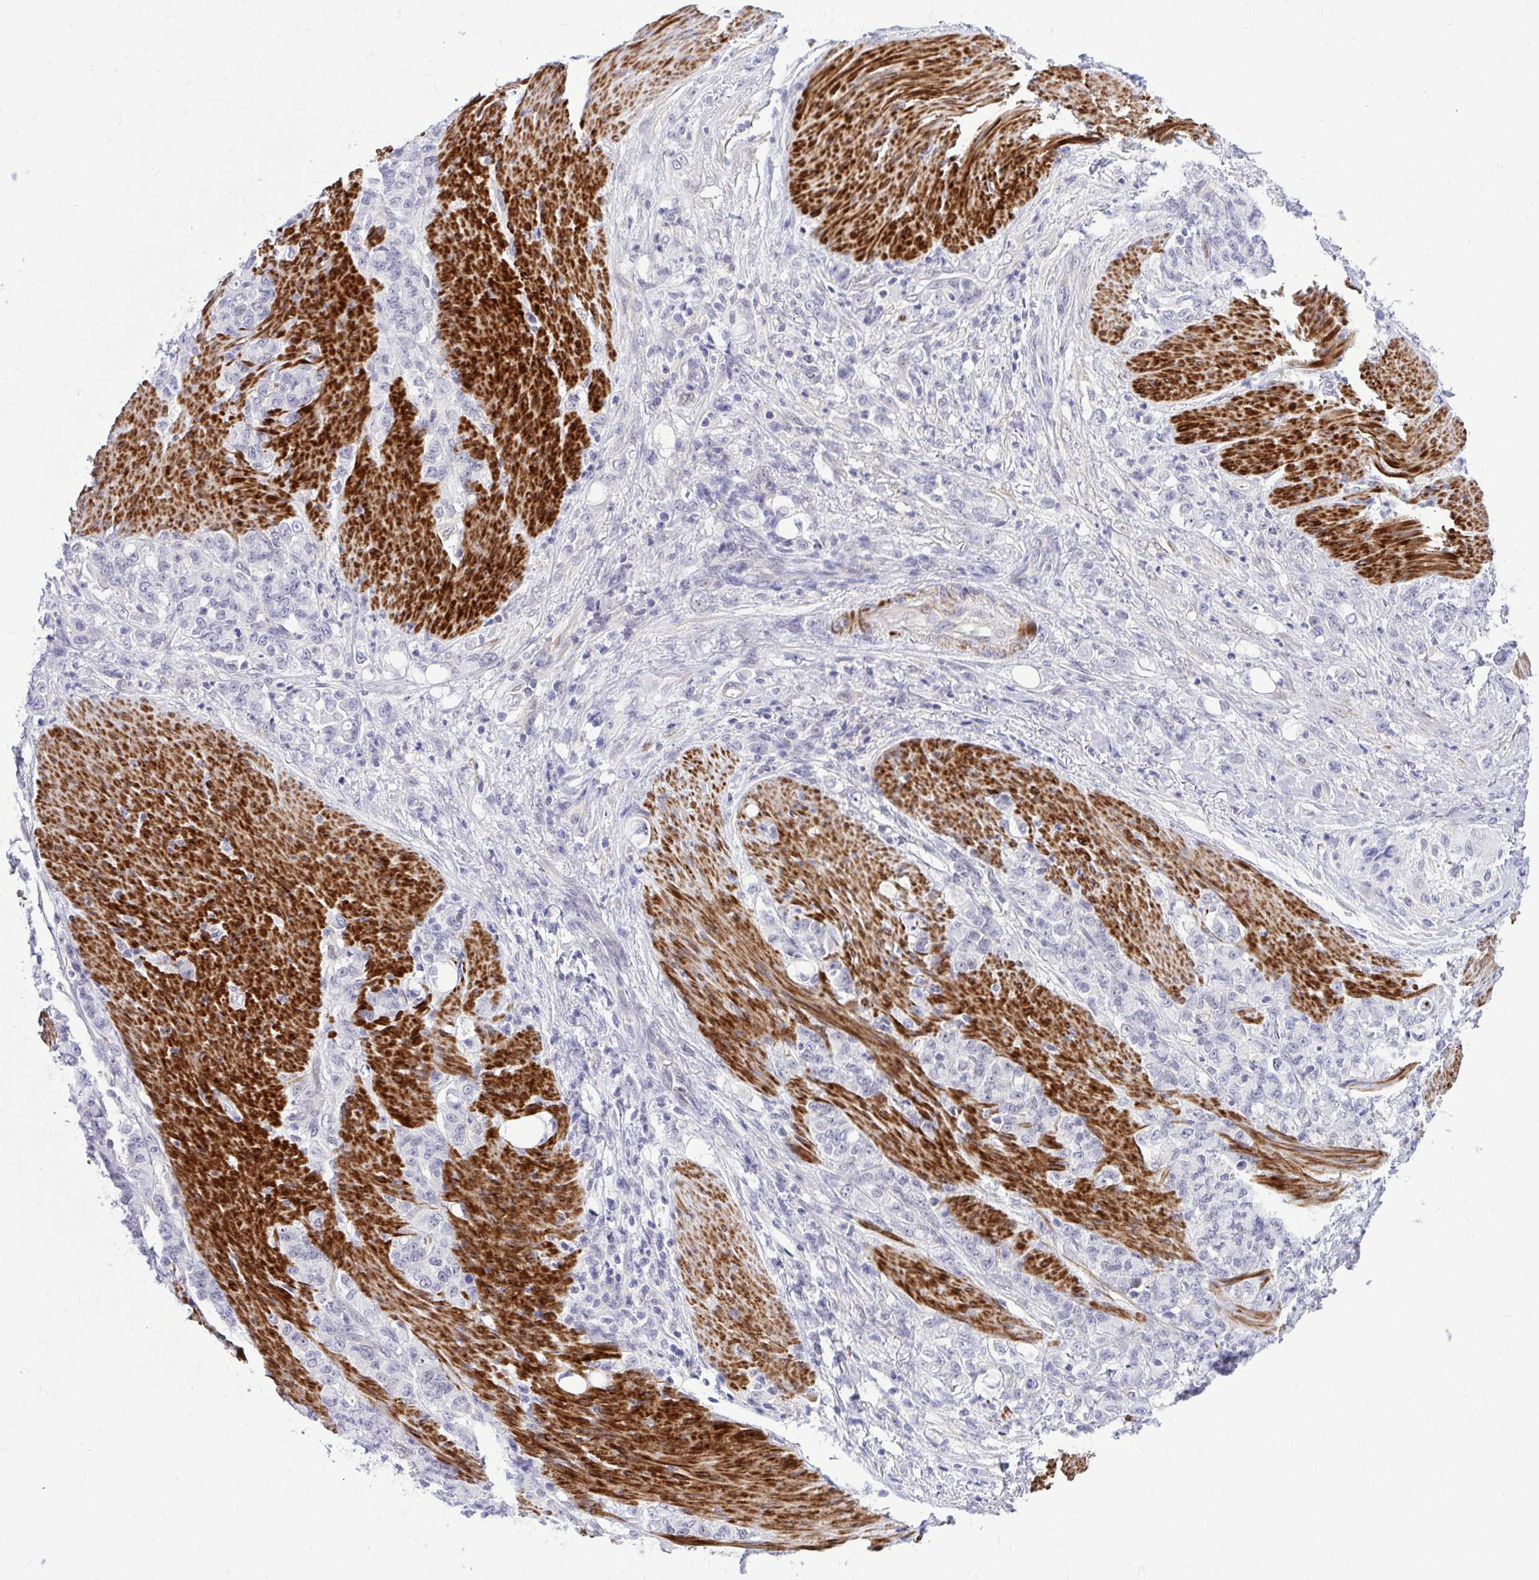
{"staining": {"intensity": "negative", "quantity": "none", "location": "none"}, "tissue": "stomach cancer", "cell_type": "Tumor cells", "image_type": "cancer", "snomed": [{"axis": "morphology", "description": "Adenocarcinoma, NOS"}, {"axis": "topography", "description": "Stomach"}], "caption": "Tumor cells are negative for protein expression in human stomach adenocarcinoma.", "gene": "ZBTB25", "patient": {"sex": "female", "age": 79}}